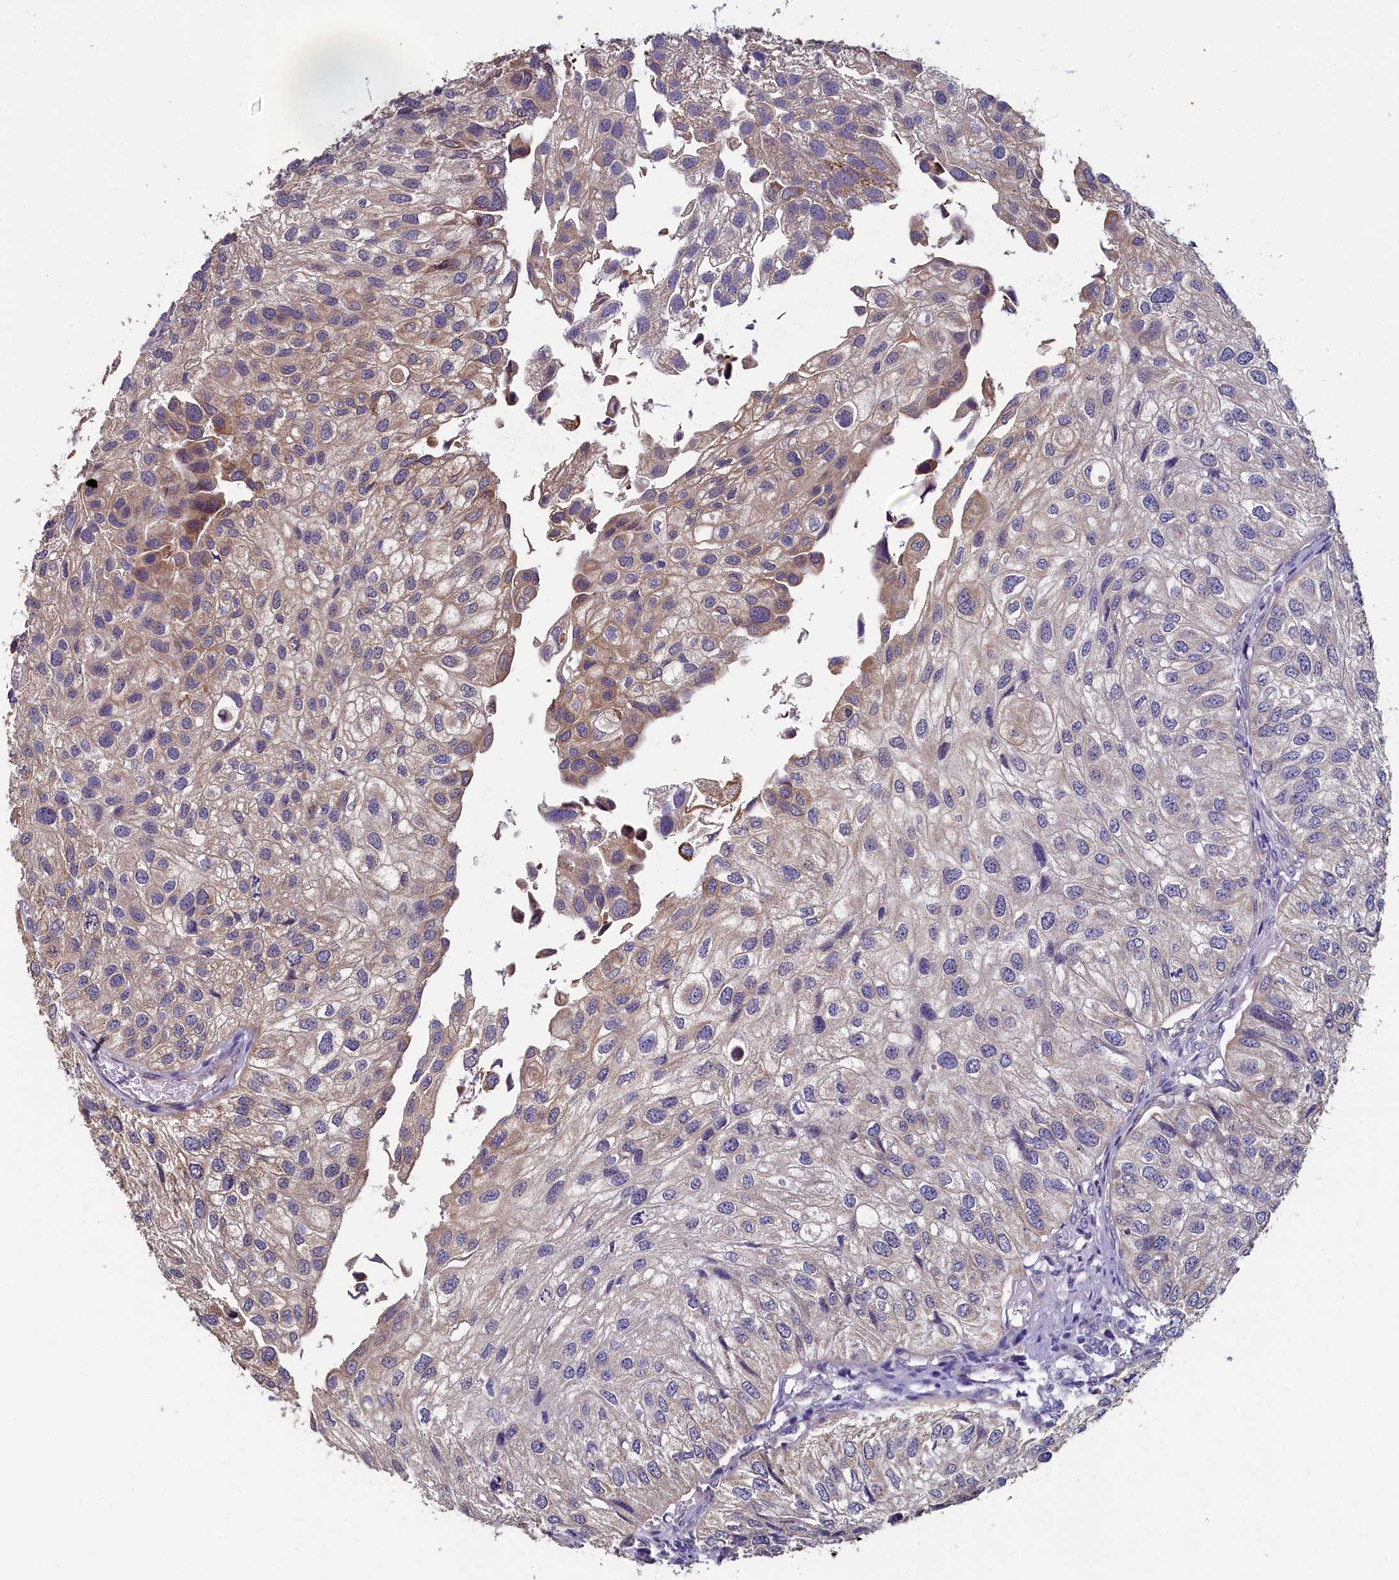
{"staining": {"intensity": "moderate", "quantity": "<25%", "location": "cytoplasmic/membranous"}, "tissue": "urothelial cancer", "cell_type": "Tumor cells", "image_type": "cancer", "snomed": [{"axis": "morphology", "description": "Urothelial carcinoma, Low grade"}, {"axis": "topography", "description": "Urinary bladder"}], "caption": "Moderate cytoplasmic/membranous staining for a protein is appreciated in approximately <25% of tumor cells of urothelial cancer using immunohistochemistry (IHC).", "gene": "SPATA2L", "patient": {"sex": "female", "age": 89}}